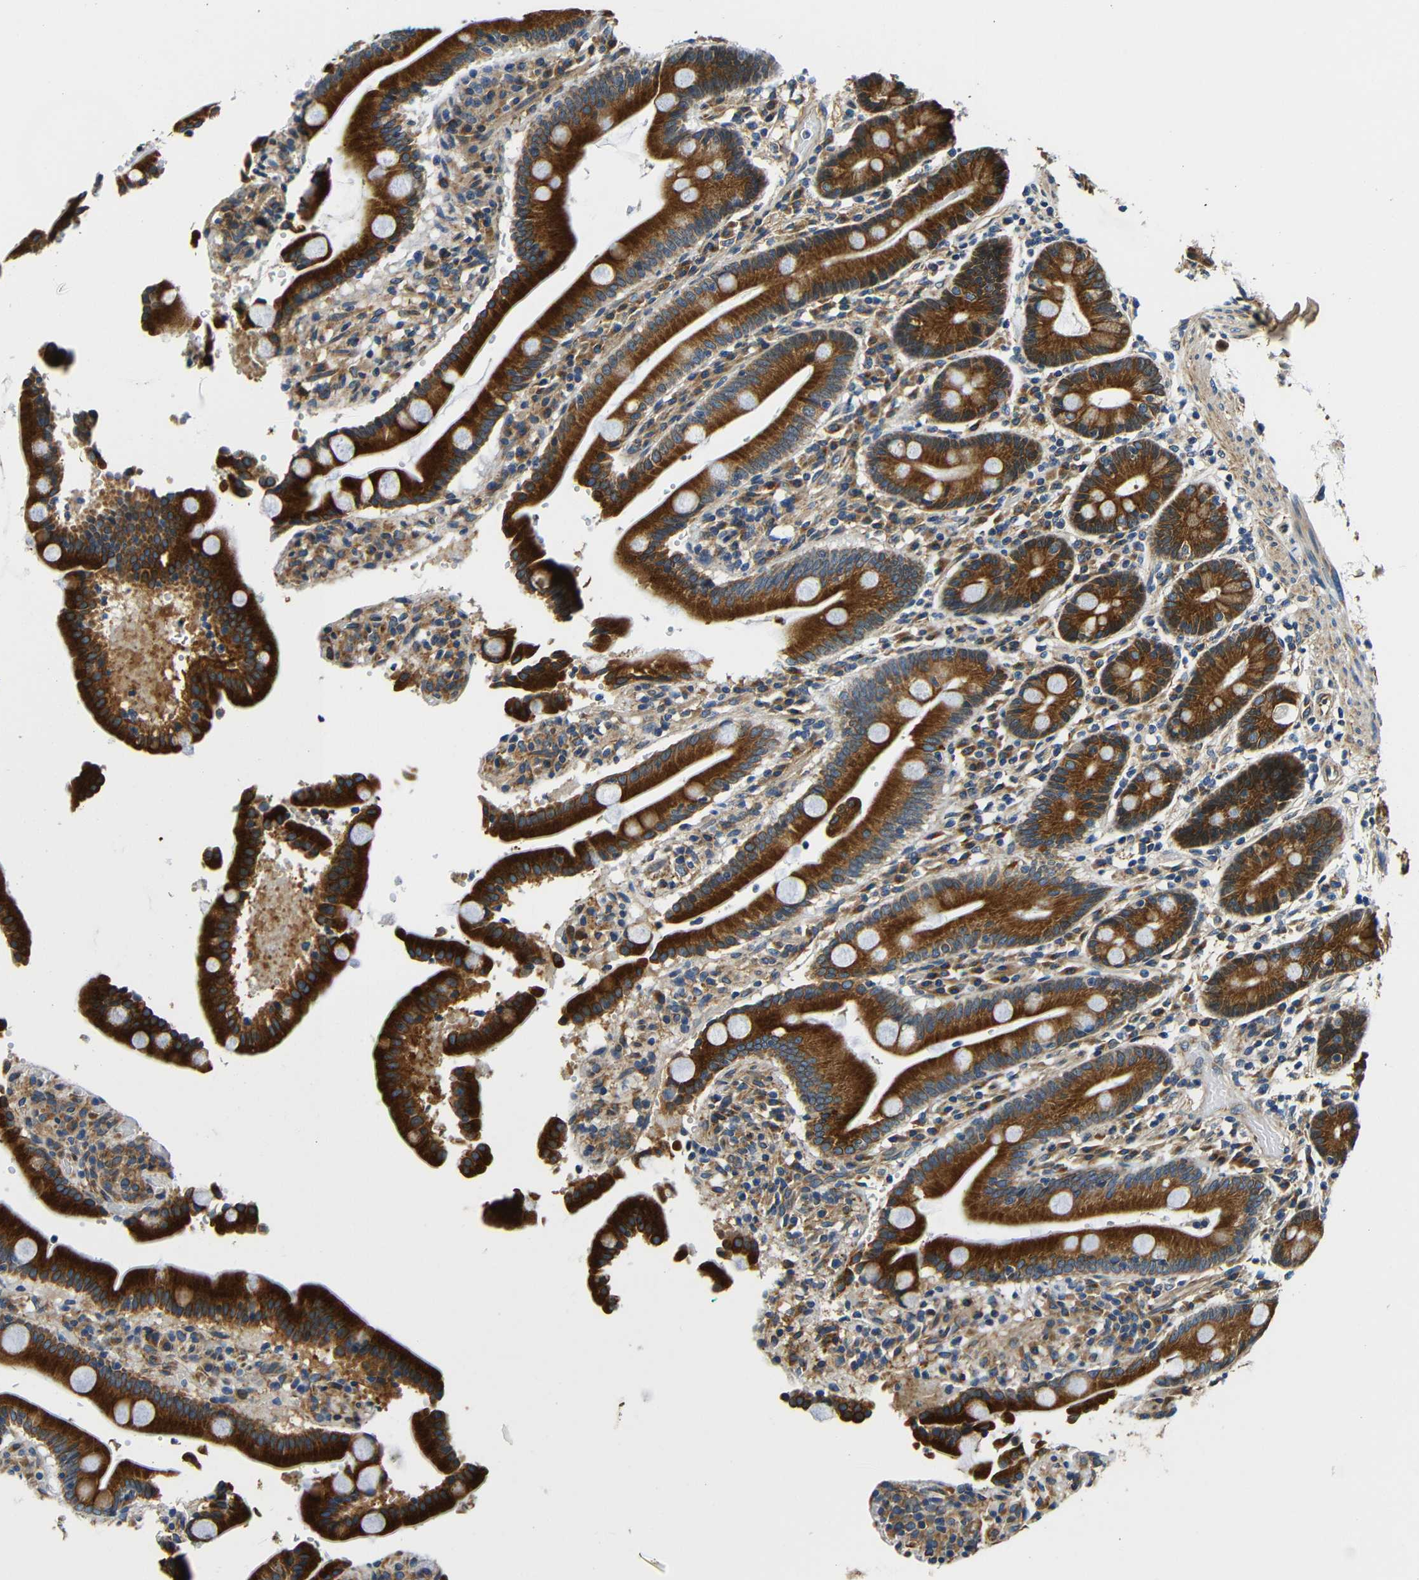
{"staining": {"intensity": "strong", "quantity": ">75%", "location": "cytoplasmic/membranous"}, "tissue": "duodenum", "cell_type": "Glandular cells", "image_type": "normal", "snomed": [{"axis": "morphology", "description": "Normal tissue, NOS"}, {"axis": "topography", "description": "Small intestine, NOS"}], "caption": "IHC photomicrograph of benign human duodenum stained for a protein (brown), which exhibits high levels of strong cytoplasmic/membranous staining in approximately >75% of glandular cells.", "gene": "VAPB", "patient": {"sex": "female", "age": 71}}